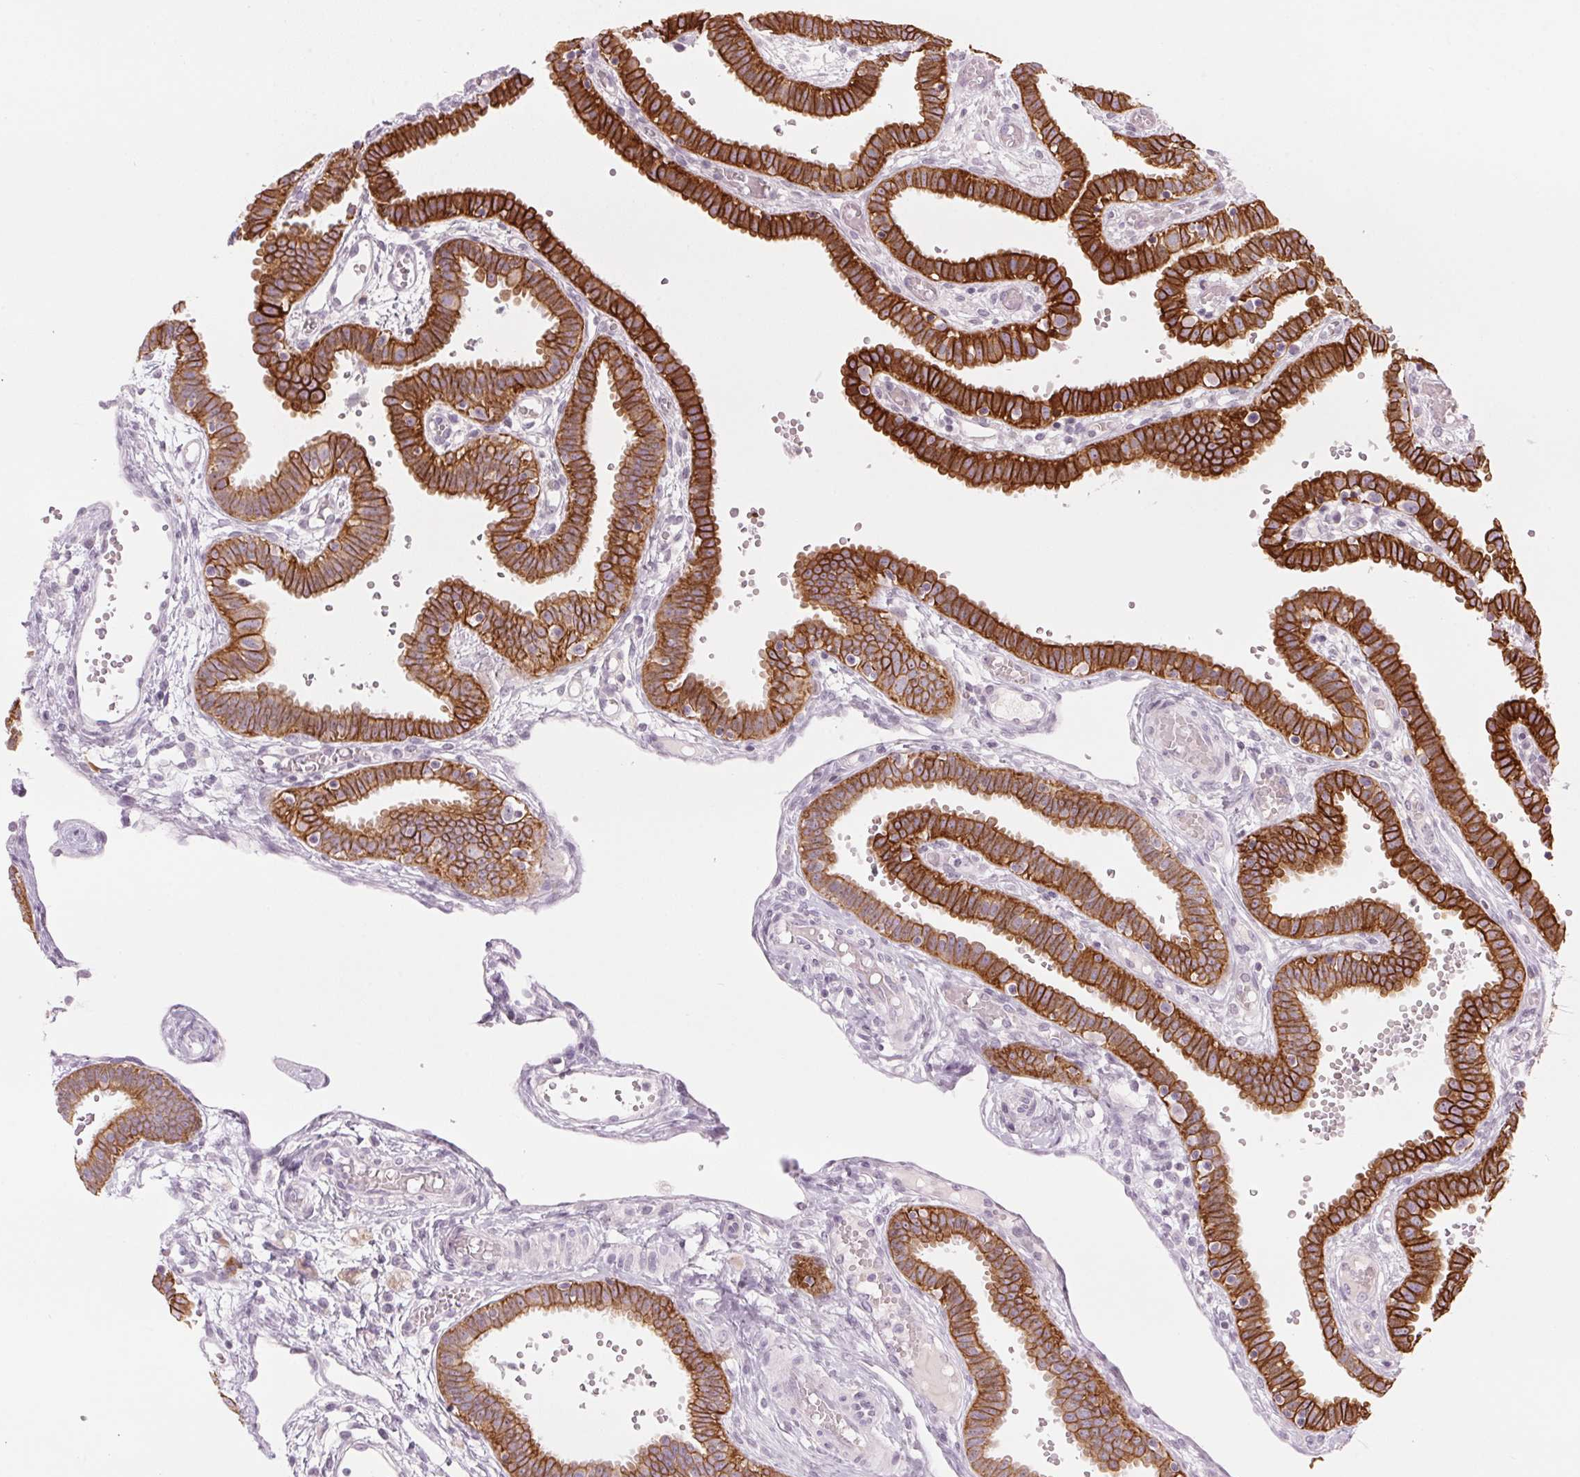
{"staining": {"intensity": "strong", "quantity": ">75%", "location": "cytoplasmic/membranous"}, "tissue": "fallopian tube", "cell_type": "Glandular cells", "image_type": "normal", "snomed": [{"axis": "morphology", "description": "Normal tissue, NOS"}, {"axis": "topography", "description": "Fallopian tube"}], "caption": "Fallopian tube stained for a protein displays strong cytoplasmic/membranous positivity in glandular cells. (Brightfield microscopy of DAB IHC at high magnification).", "gene": "SCTR", "patient": {"sex": "female", "age": 37}}